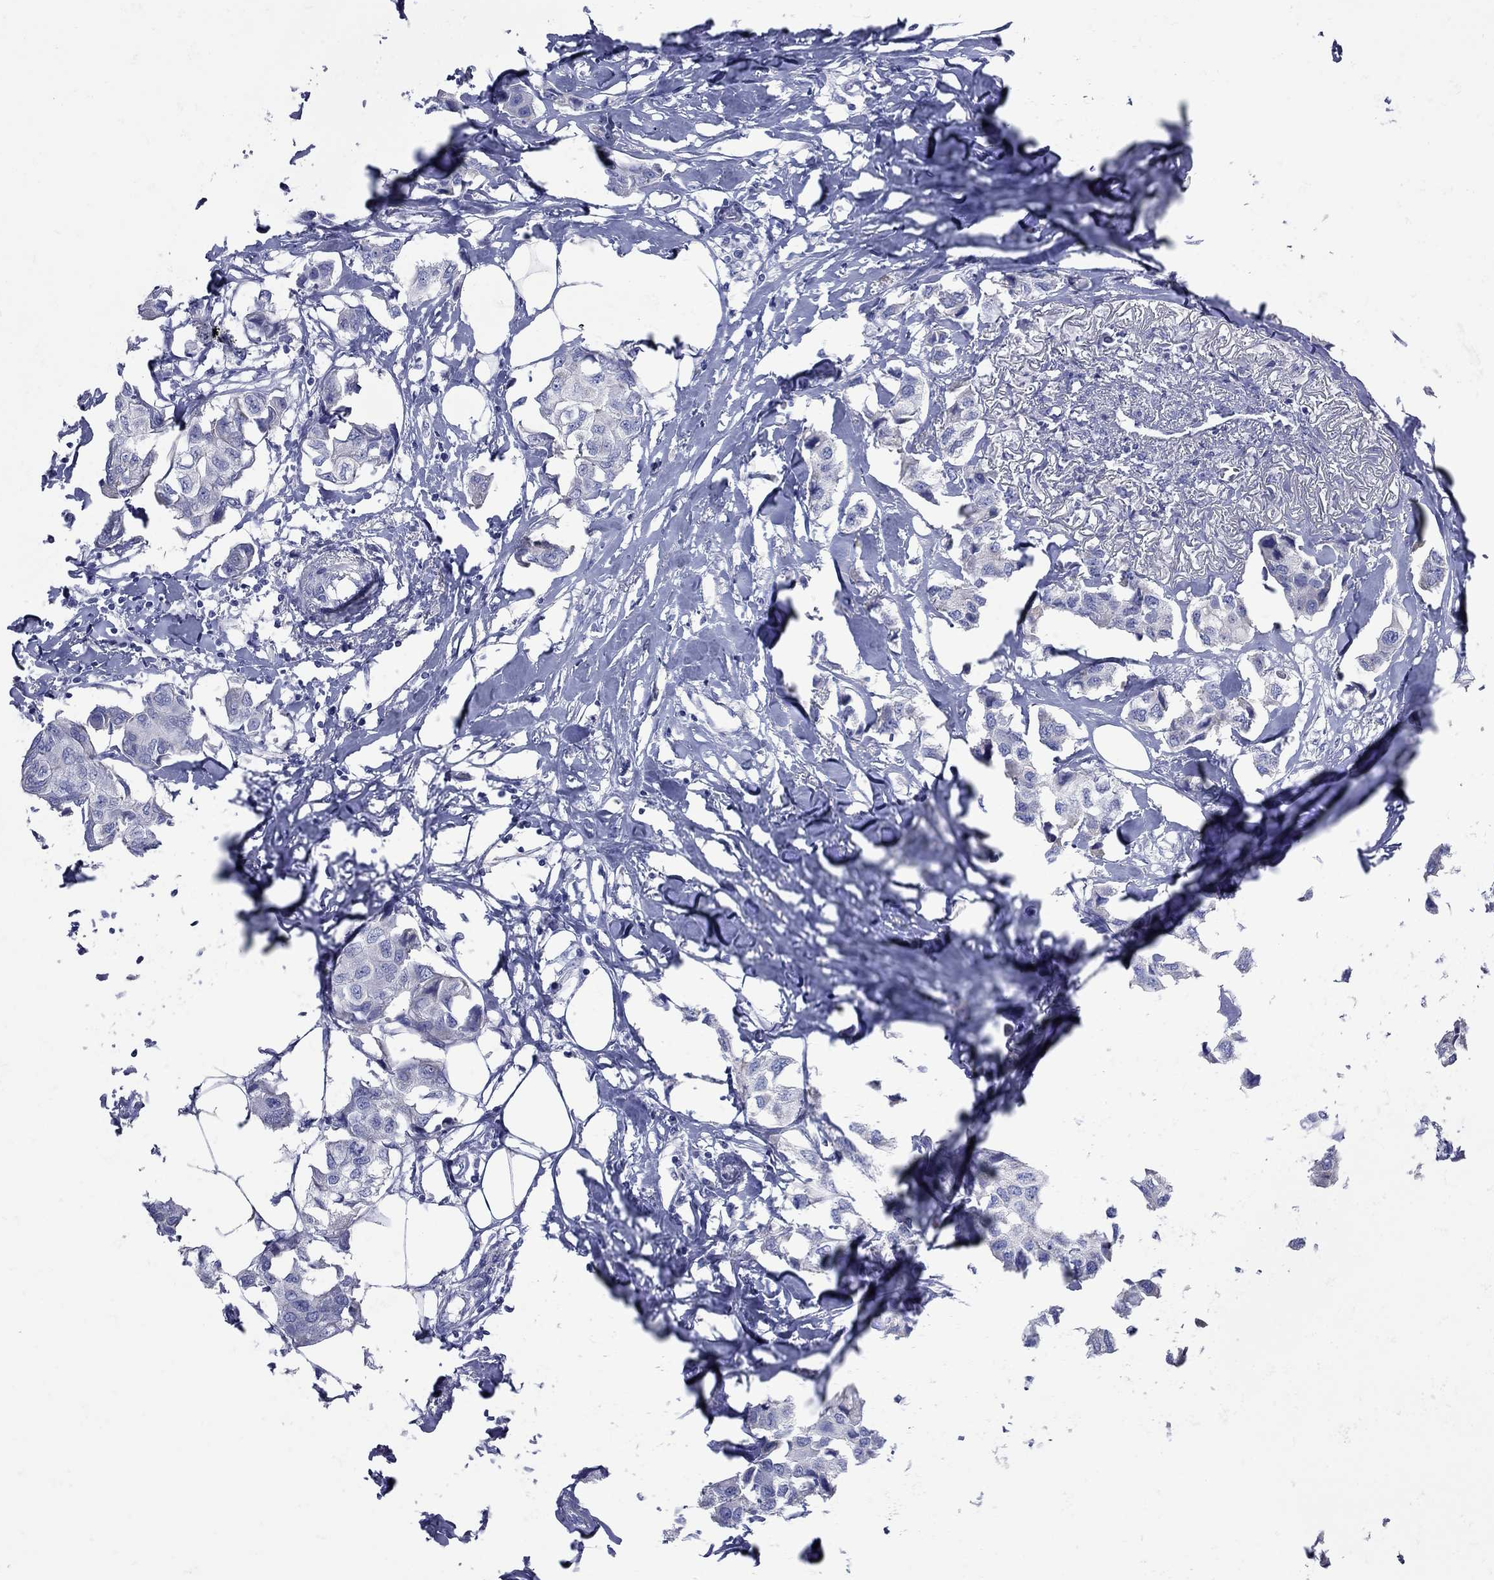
{"staining": {"intensity": "negative", "quantity": "none", "location": "none"}, "tissue": "breast cancer", "cell_type": "Tumor cells", "image_type": "cancer", "snomed": [{"axis": "morphology", "description": "Duct carcinoma"}, {"axis": "topography", "description": "Breast"}], "caption": "The micrograph demonstrates no staining of tumor cells in breast infiltrating ductal carcinoma.", "gene": "PDZD3", "patient": {"sex": "female", "age": 80}}